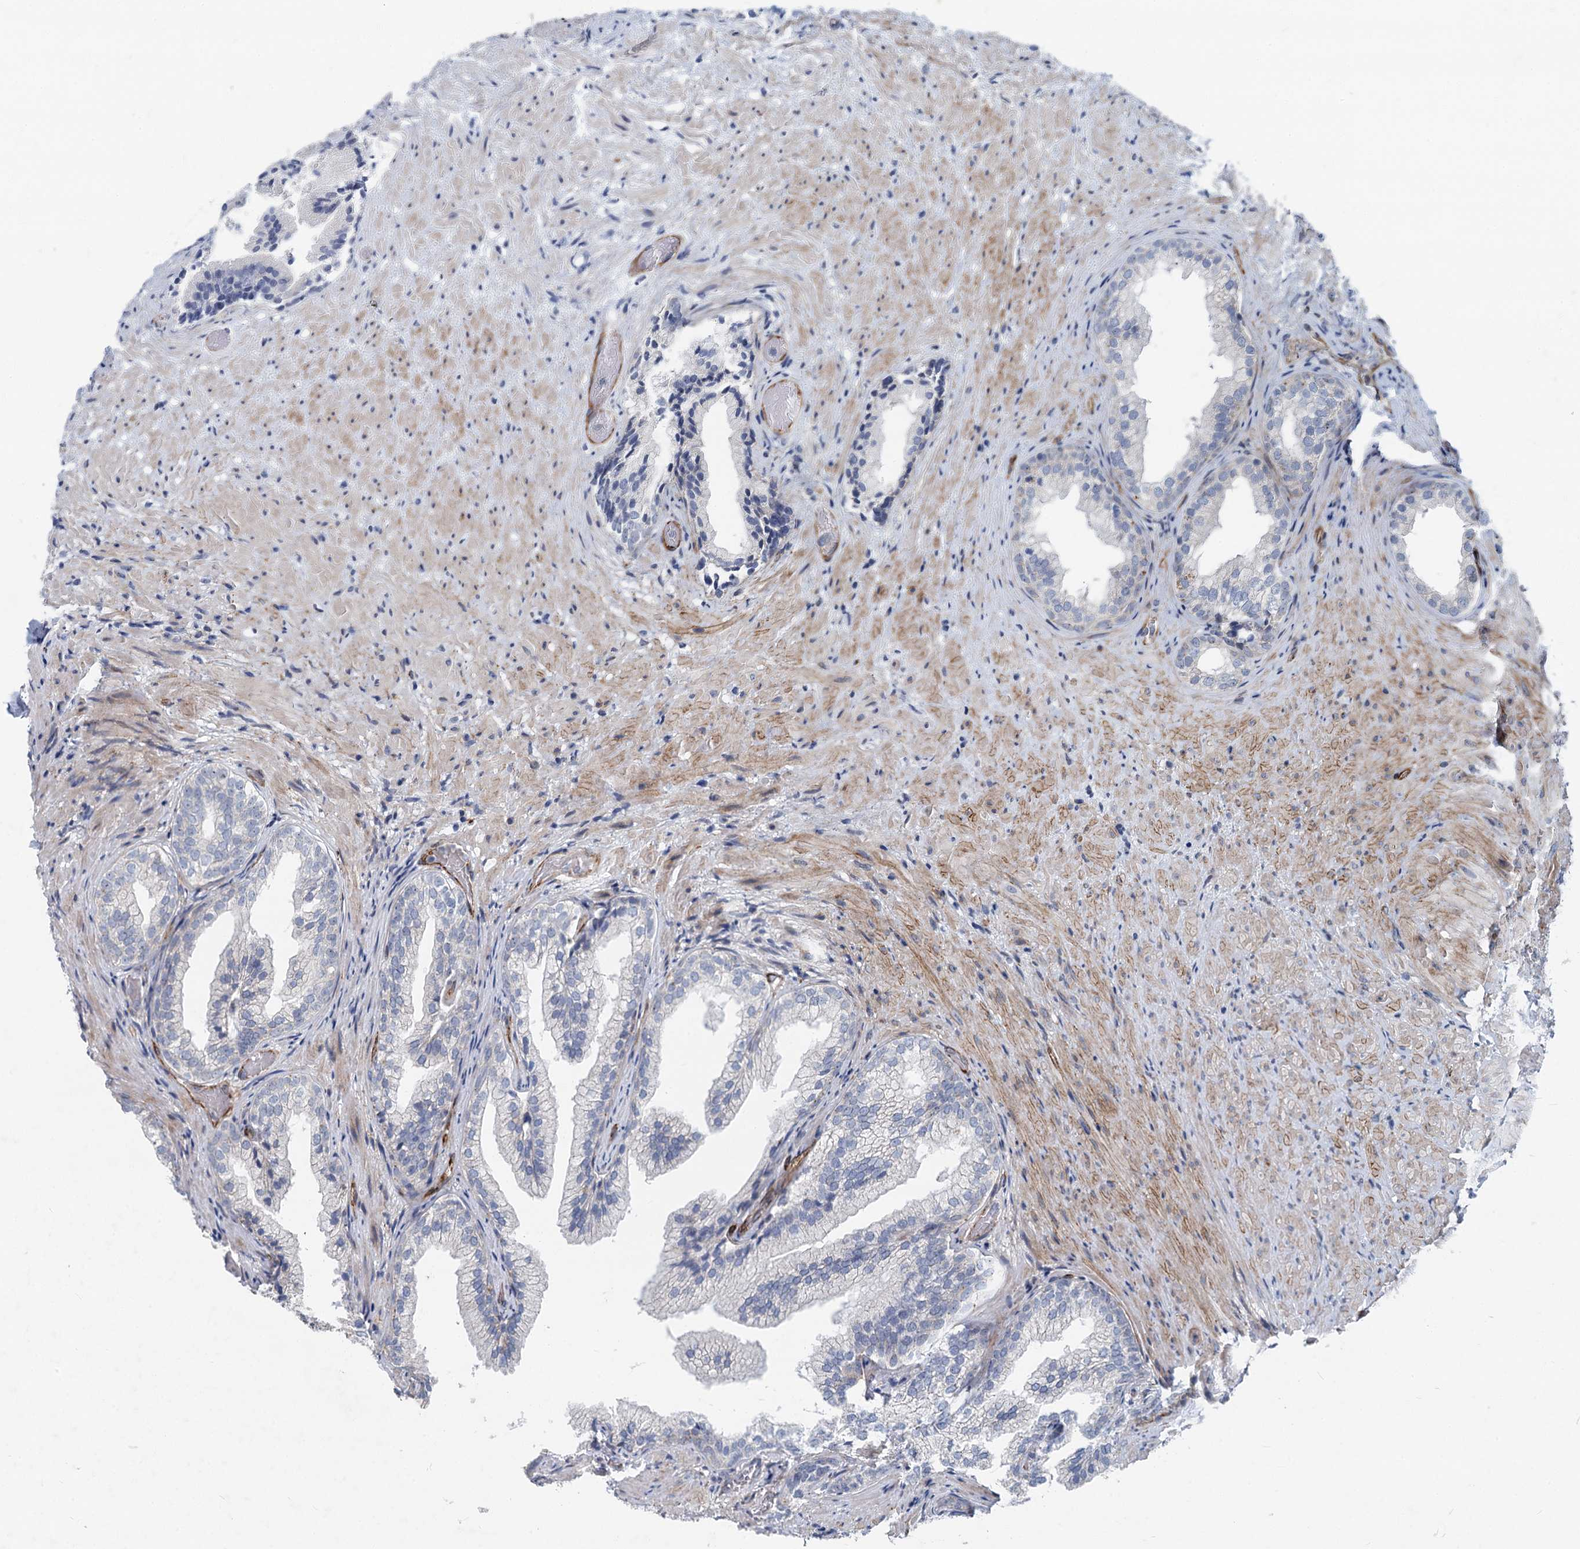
{"staining": {"intensity": "negative", "quantity": "none", "location": "none"}, "tissue": "prostate", "cell_type": "Glandular cells", "image_type": "normal", "snomed": [{"axis": "morphology", "description": "Normal tissue, NOS"}, {"axis": "topography", "description": "Prostate"}], "caption": "The immunohistochemistry (IHC) micrograph has no significant expression in glandular cells of prostate.", "gene": "ASXL3", "patient": {"sex": "male", "age": 76}}